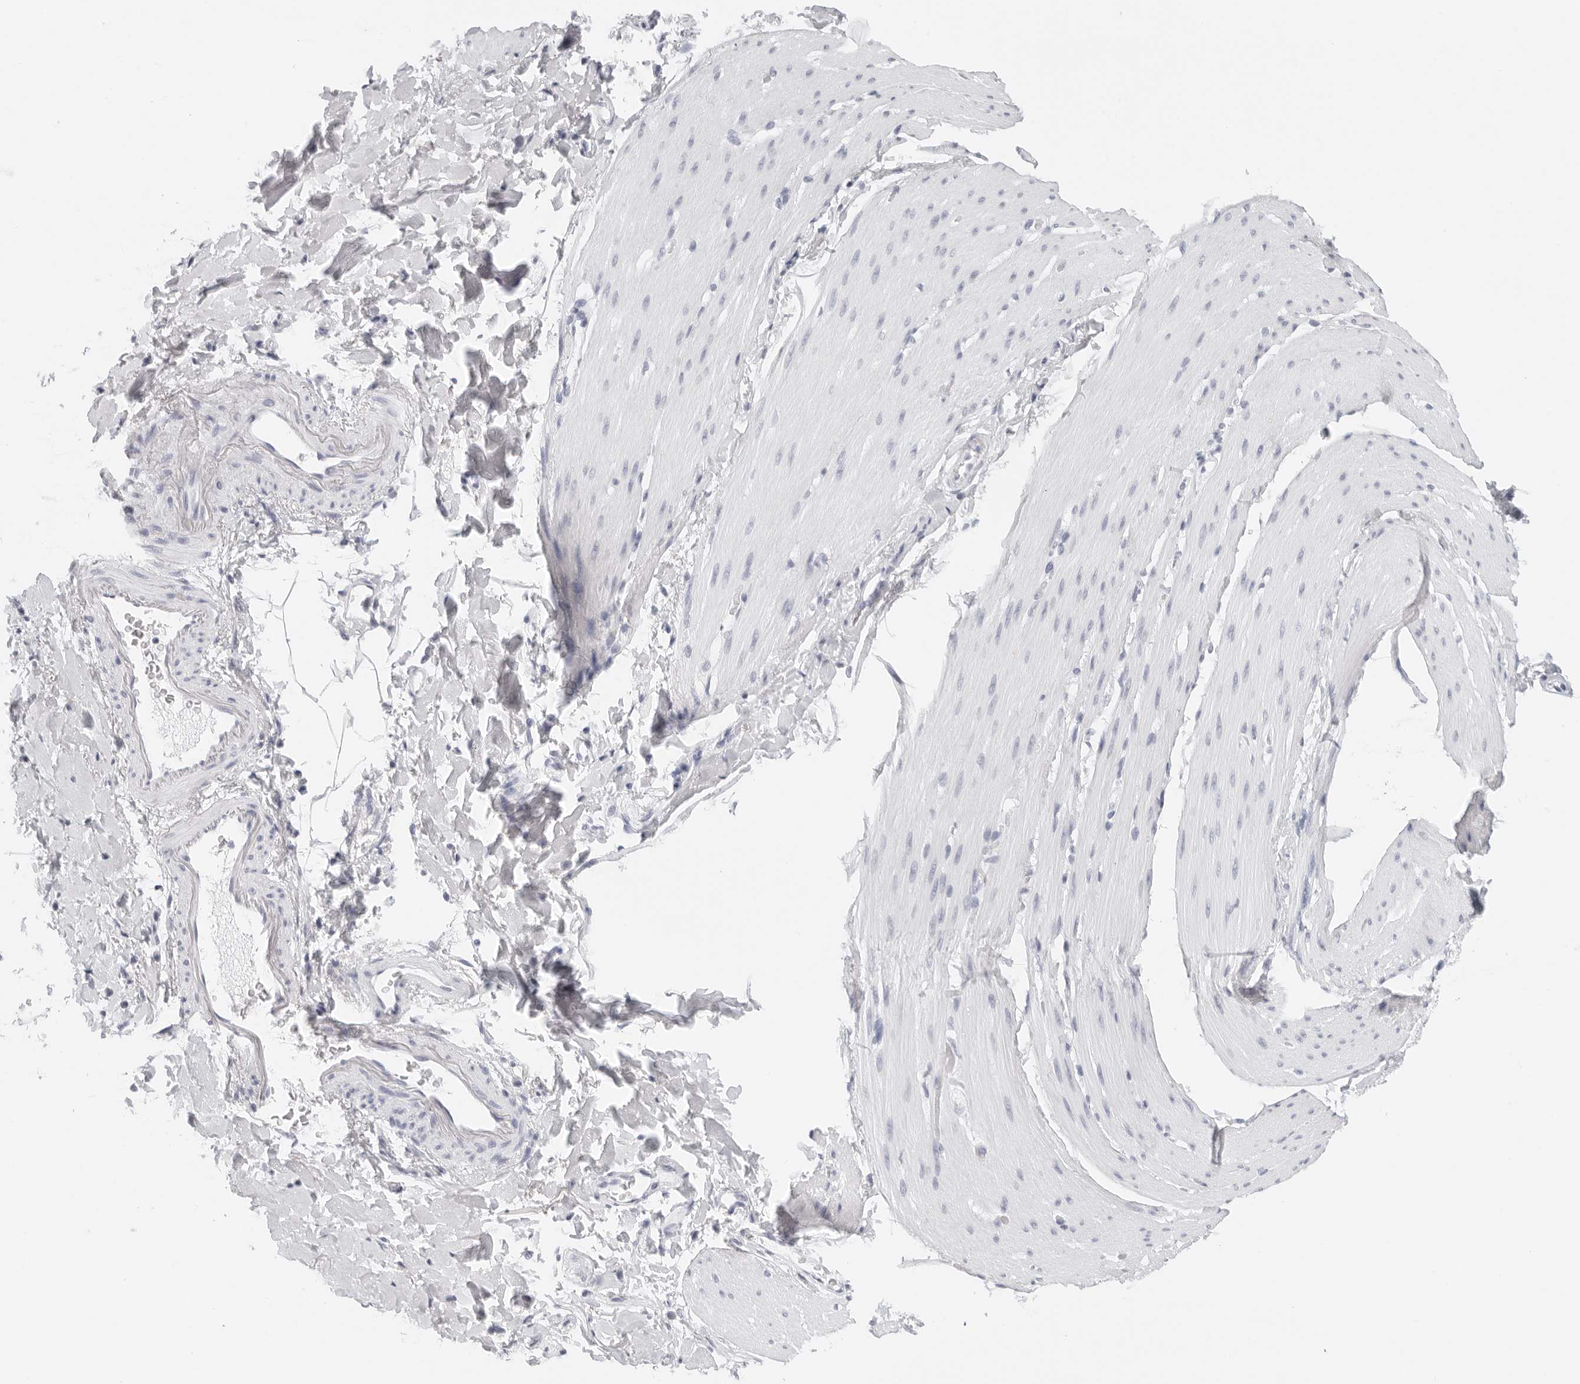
{"staining": {"intensity": "negative", "quantity": "none", "location": "none"}, "tissue": "smooth muscle", "cell_type": "Smooth muscle cells", "image_type": "normal", "snomed": [{"axis": "morphology", "description": "Normal tissue, NOS"}, {"axis": "topography", "description": "Smooth muscle"}, {"axis": "topography", "description": "Small intestine"}], "caption": "This is an IHC histopathology image of normal human smooth muscle. There is no positivity in smooth muscle cells.", "gene": "CST1", "patient": {"sex": "female", "age": 84}}